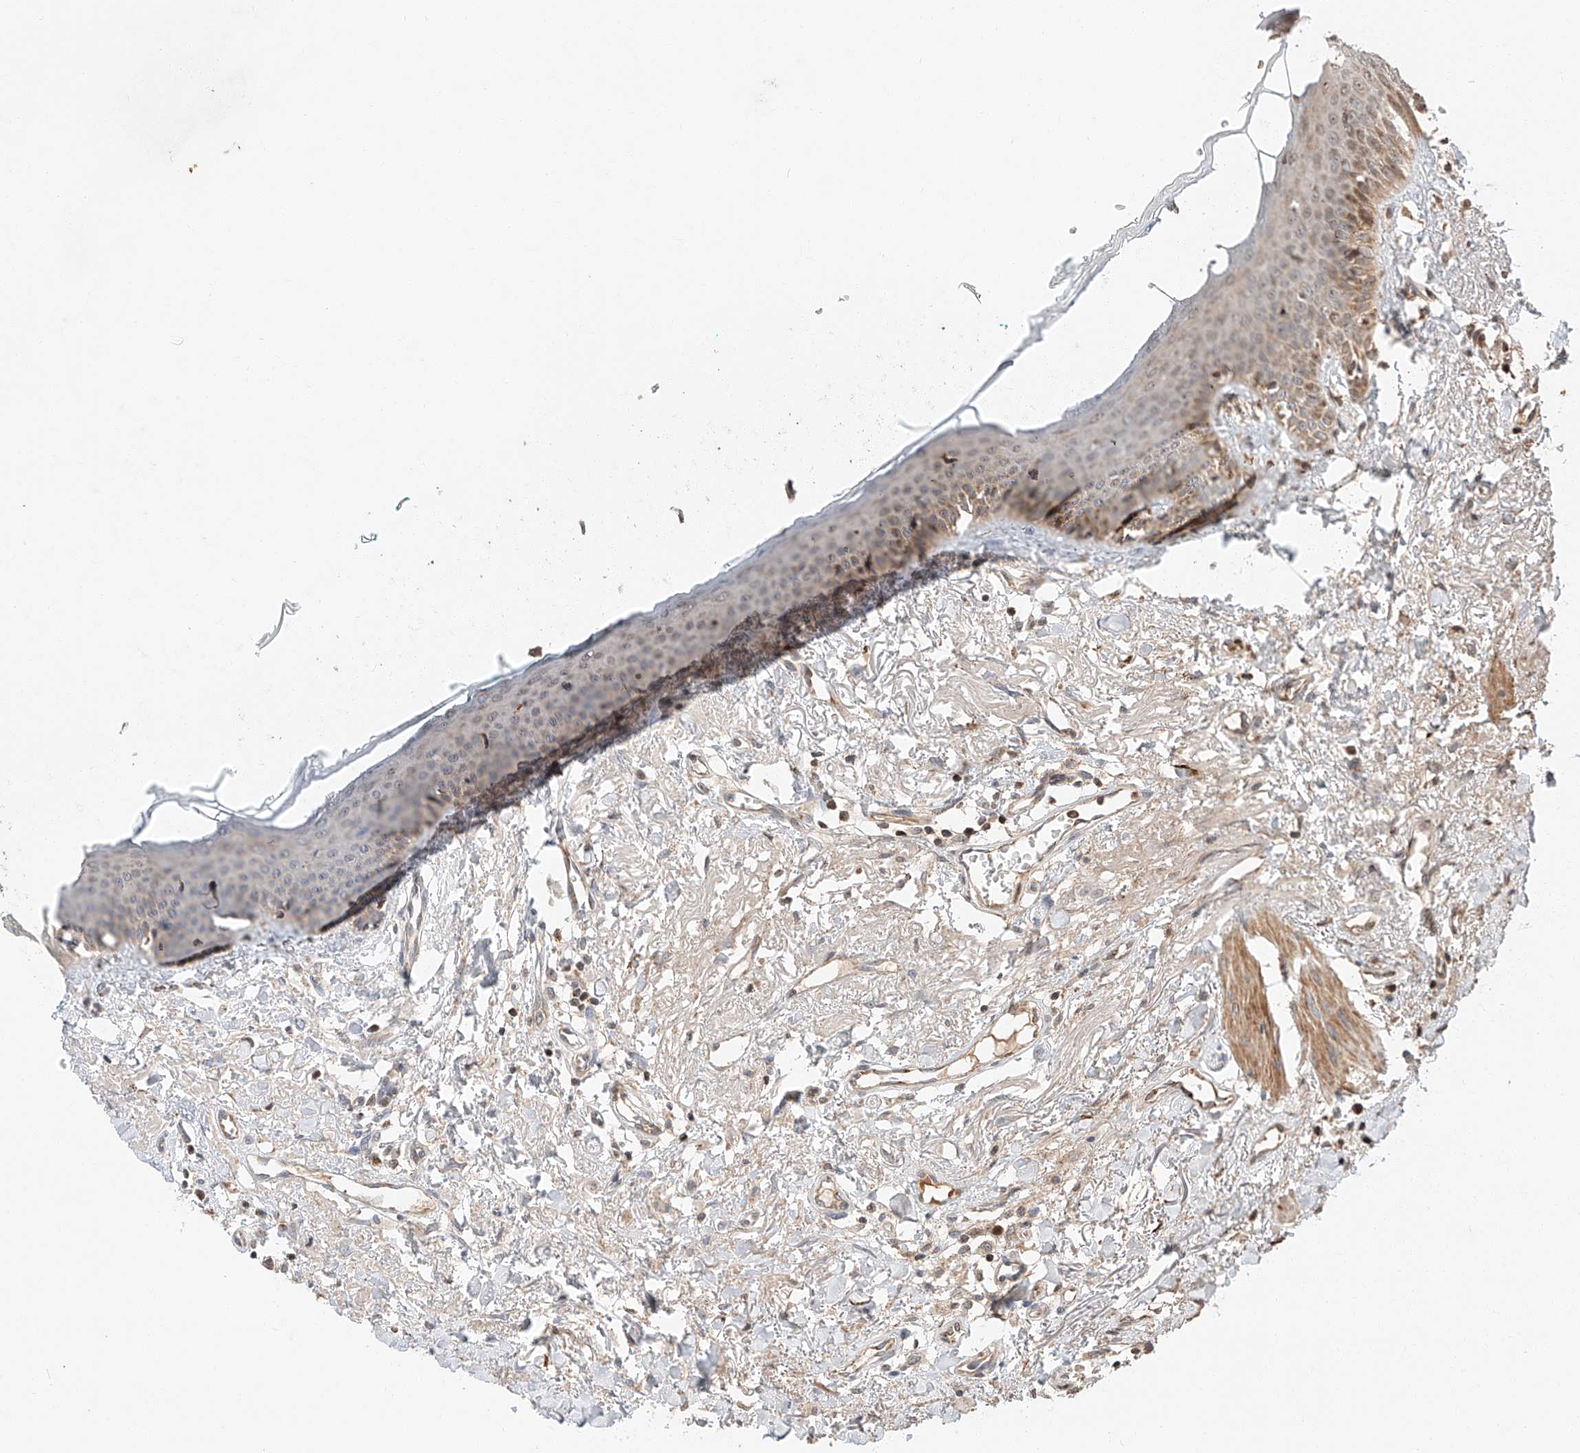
{"staining": {"intensity": "moderate", "quantity": "<25%", "location": "cytoplasmic/membranous"}, "tissue": "oral mucosa", "cell_type": "Squamous epithelial cells", "image_type": "normal", "snomed": [{"axis": "morphology", "description": "Normal tissue, NOS"}, {"axis": "topography", "description": "Oral tissue"}], "caption": "Immunohistochemical staining of normal oral mucosa shows low levels of moderate cytoplasmic/membranous positivity in about <25% of squamous epithelial cells.", "gene": "ARHGAP33", "patient": {"sex": "female", "age": 70}}